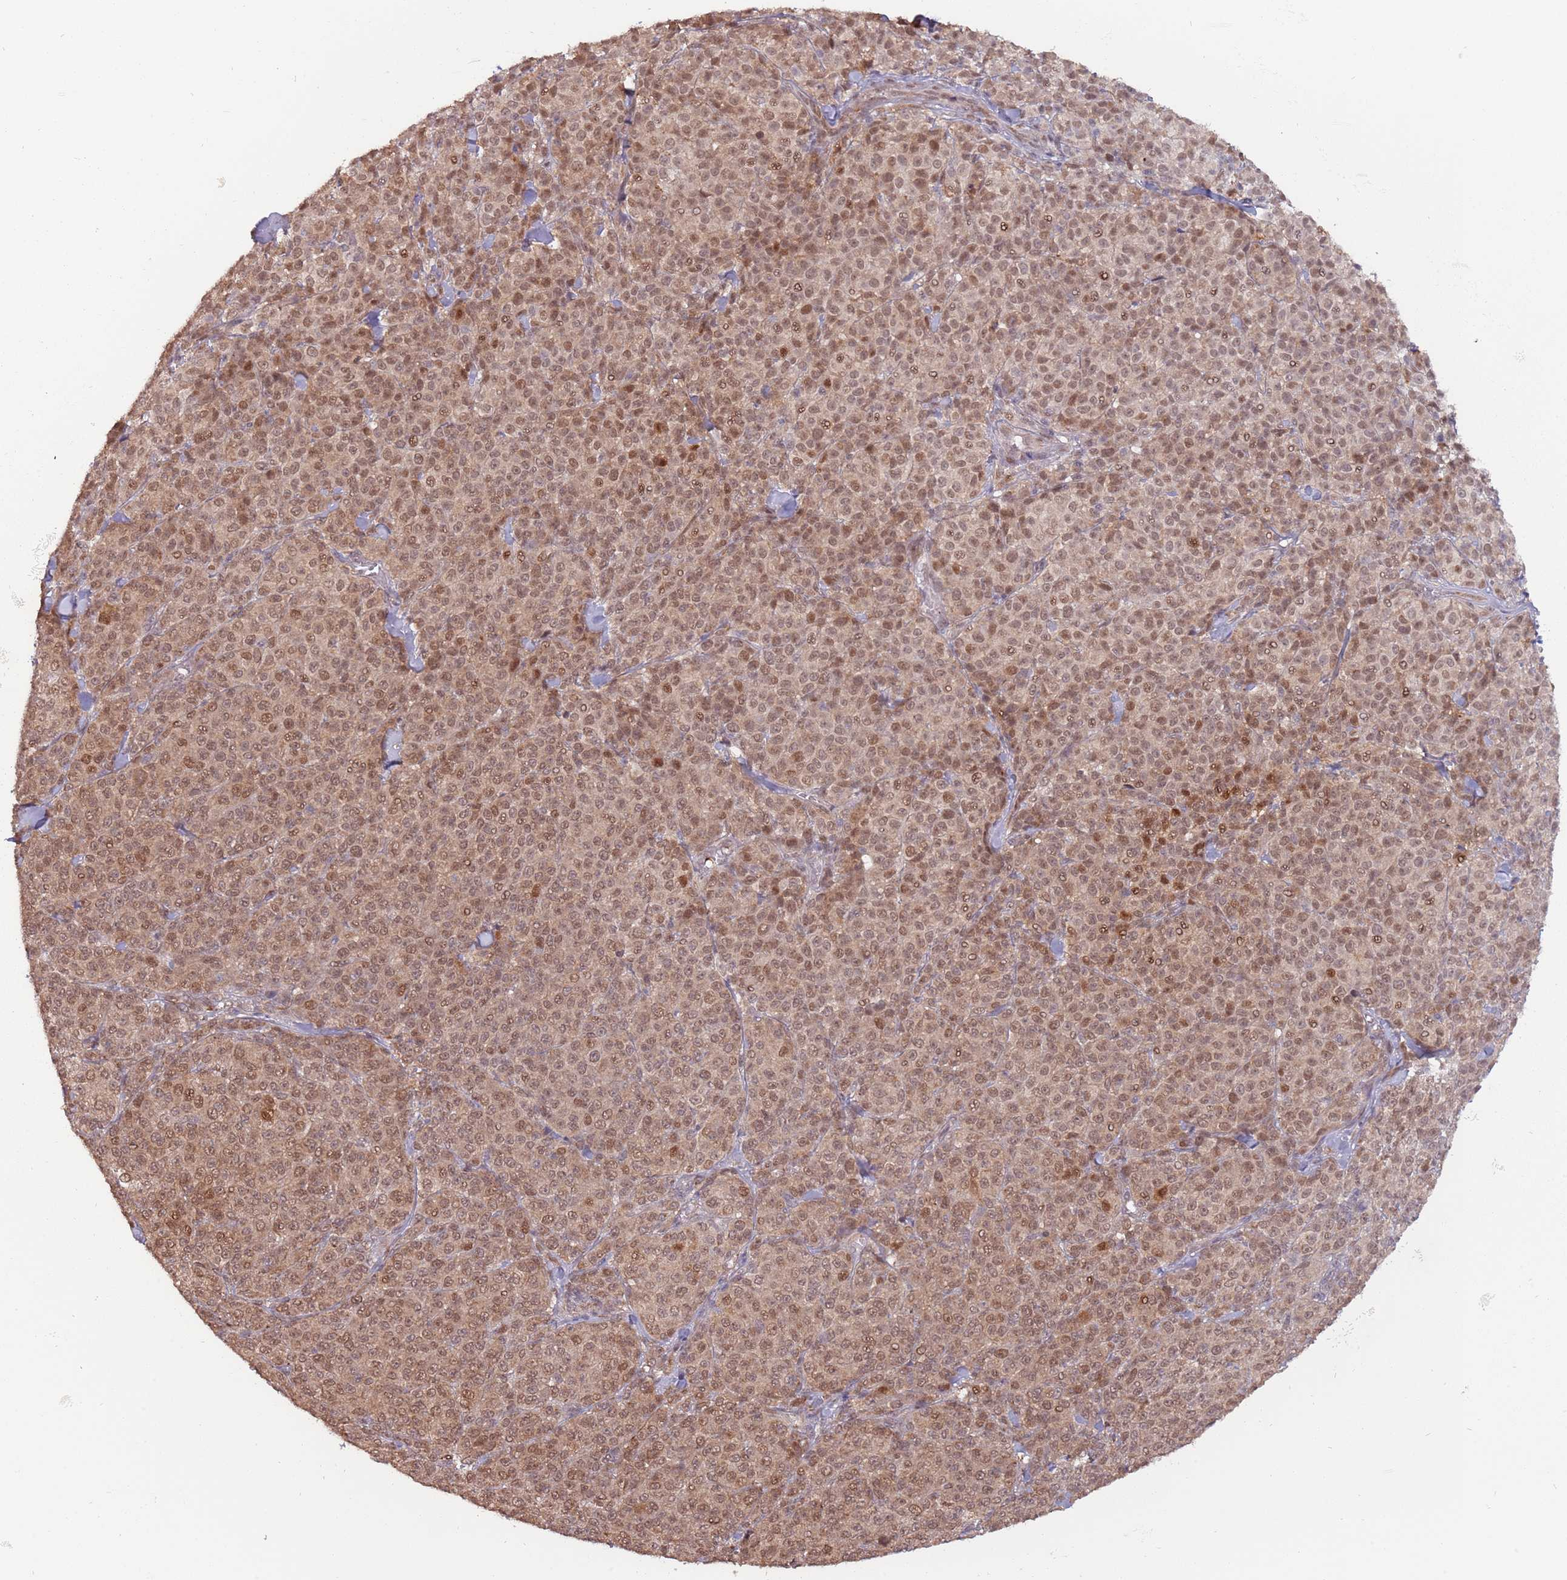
{"staining": {"intensity": "moderate", "quantity": ">75%", "location": "nuclear"}, "tissue": "melanoma", "cell_type": "Tumor cells", "image_type": "cancer", "snomed": [{"axis": "morphology", "description": "Normal tissue, NOS"}, {"axis": "morphology", "description": "Malignant melanoma, NOS"}, {"axis": "topography", "description": "Skin"}], "caption": "Tumor cells show medium levels of moderate nuclear positivity in approximately >75% of cells in human melanoma. (DAB IHC, brown staining for protein, blue staining for nuclei).", "gene": "ZBTB5", "patient": {"sex": "female", "age": 34}}